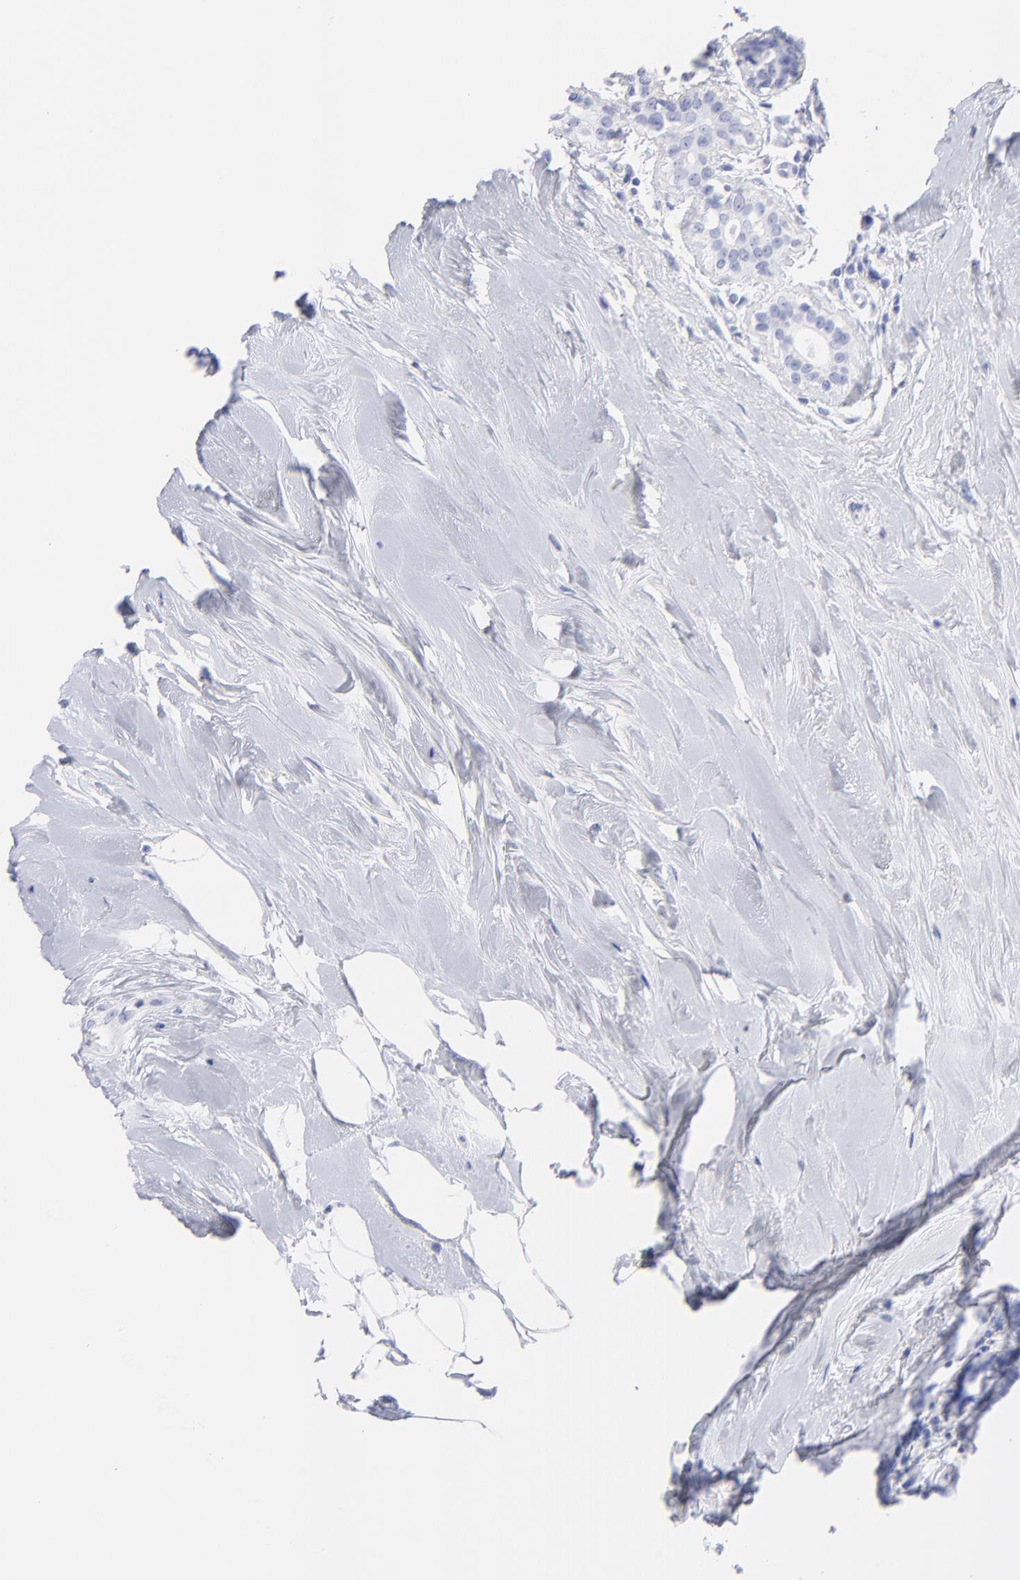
{"staining": {"intensity": "negative", "quantity": "none", "location": "none"}, "tissue": "breast cancer", "cell_type": "Tumor cells", "image_type": "cancer", "snomed": [{"axis": "morphology", "description": "Duct carcinoma"}, {"axis": "topography", "description": "Breast"}], "caption": "High magnification brightfield microscopy of intraductal carcinoma (breast) stained with DAB (brown) and counterstained with hematoxylin (blue): tumor cells show no significant staining.", "gene": "F13B", "patient": {"sex": "female", "age": 51}}